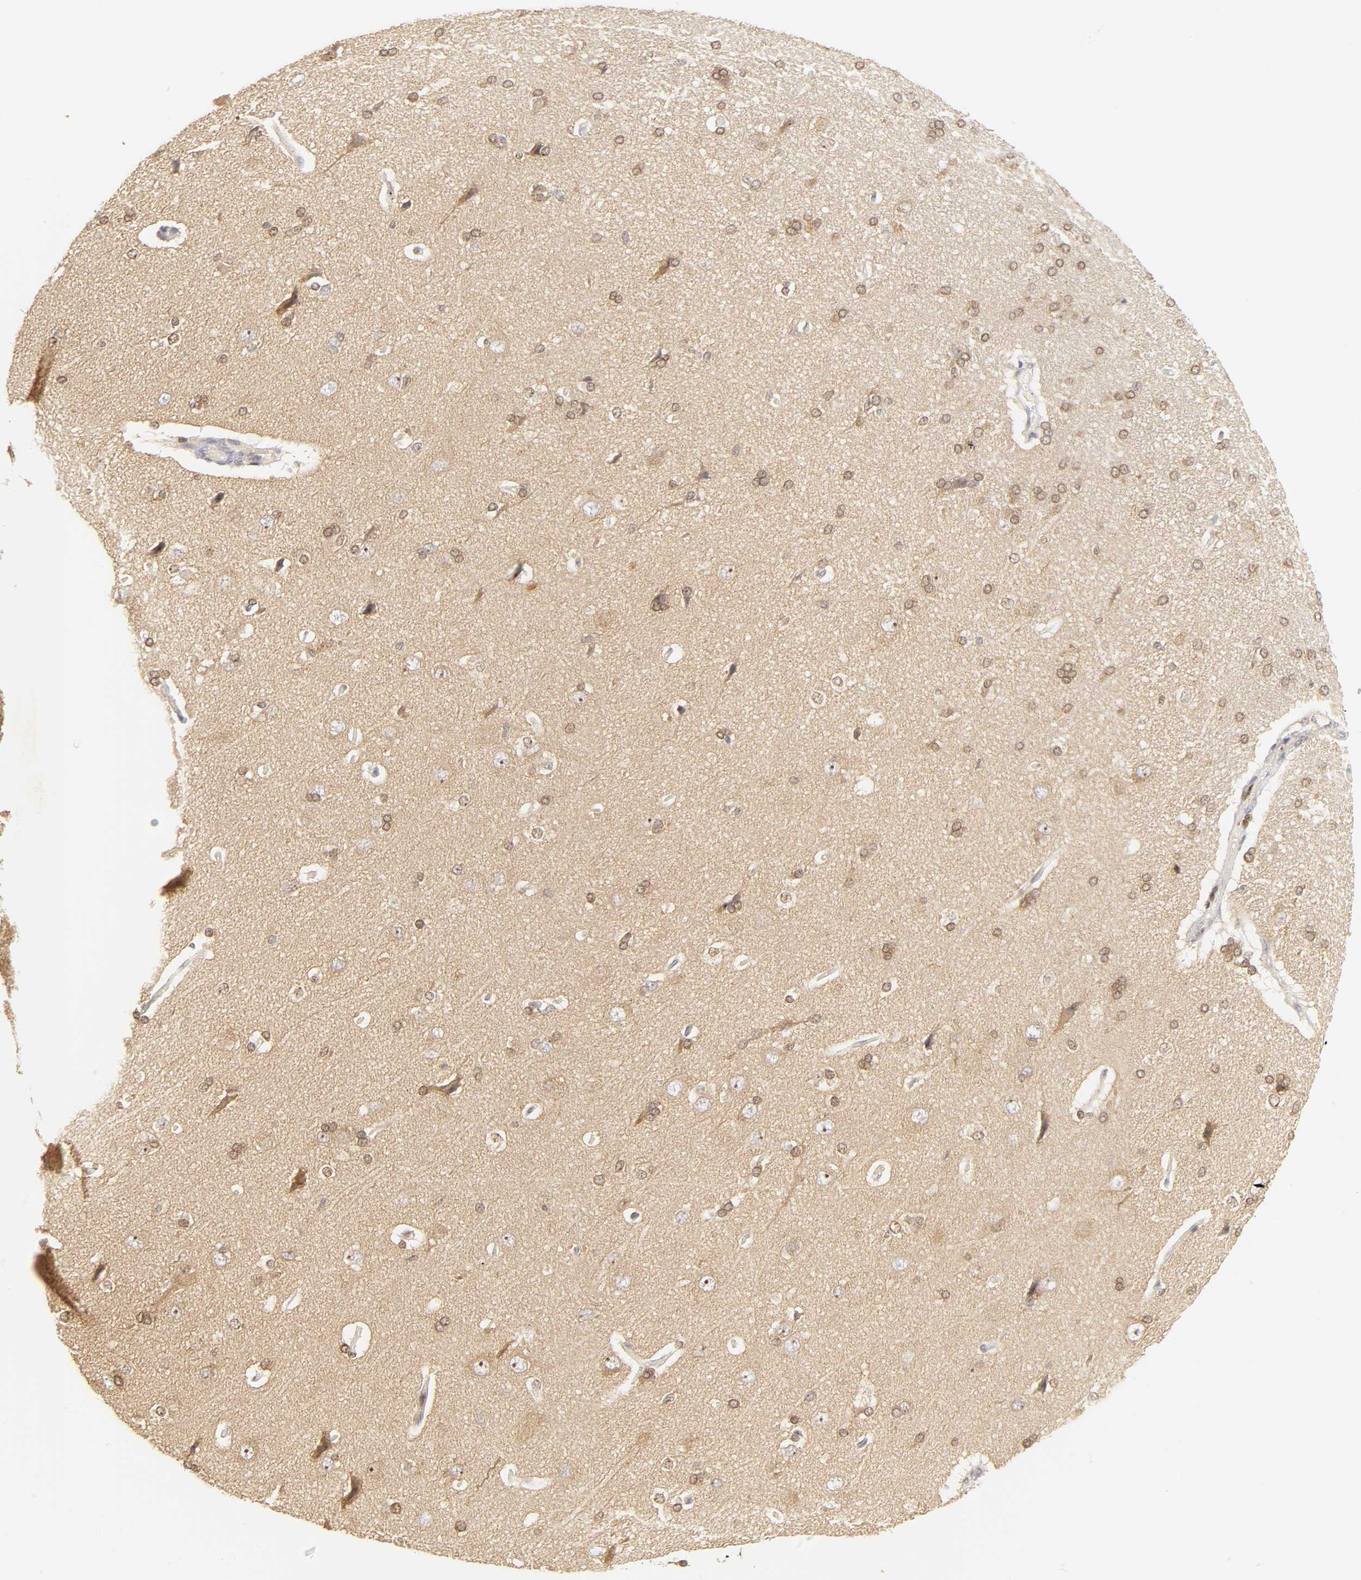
{"staining": {"intensity": "moderate", "quantity": "<25%", "location": "nuclear"}, "tissue": "cerebral cortex", "cell_type": "Endothelial cells", "image_type": "normal", "snomed": [{"axis": "morphology", "description": "Normal tissue, NOS"}, {"axis": "topography", "description": "Cerebral cortex"}], "caption": "This image reveals IHC staining of normal cerebral cortex, with low moderate nuclear staining in approximately <25% of endothelial cells.", "gene": "KIF2A", "patient": {"sex": "male", "age": 62}}